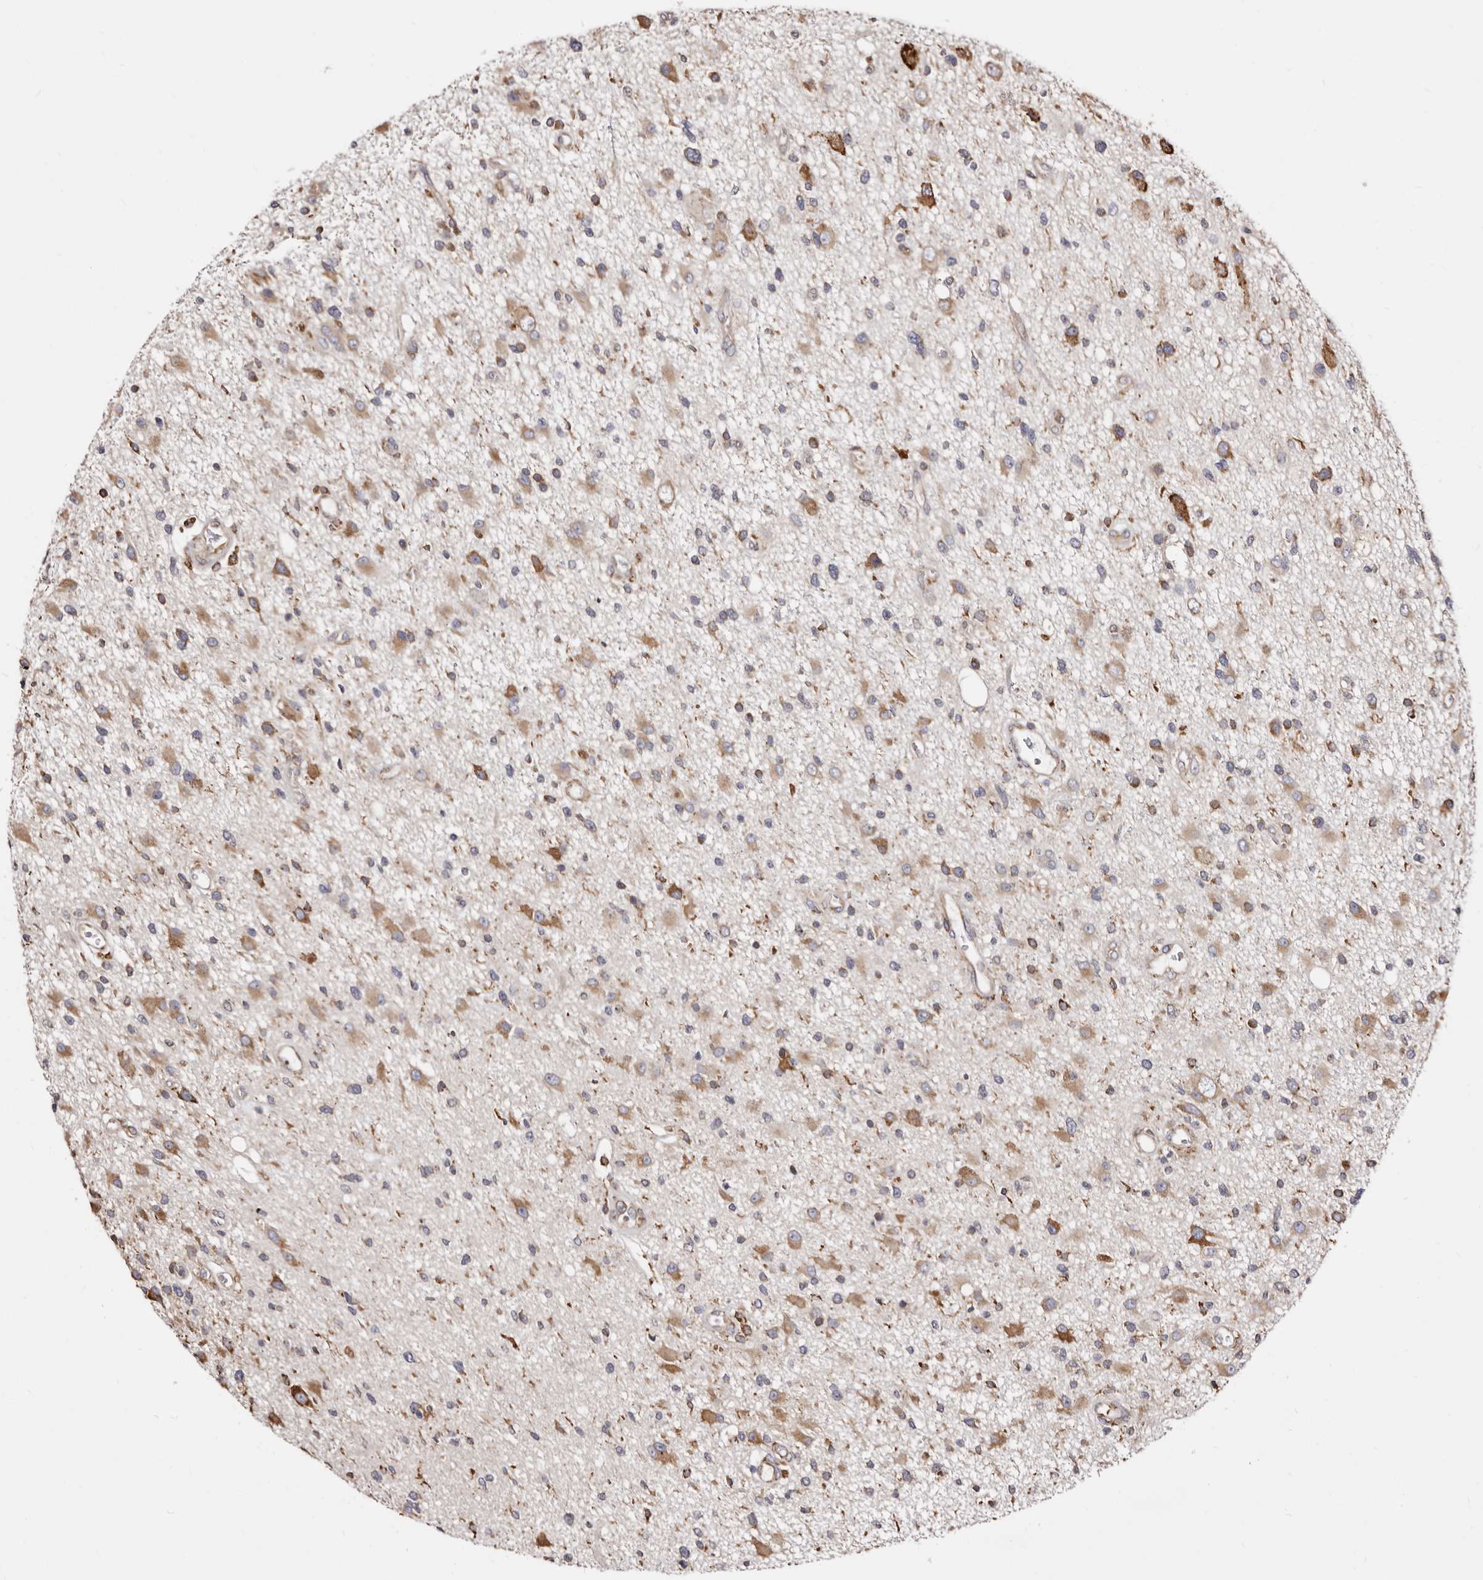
{"staining": {"intensity": "moderate", "quantity": "25%-75%", "location": "cytoplasmic/membranous"}, "tissue": "glioma", "cell_type": "Tumor cells", "image_type": "cancer", "snomed": [{"axis": "morphology", "description": "Glioma, malignant, High grade"}, {"axis": "topography", "description": "Brain"}], "caption": "Human glioma stained for a protein (brown) shows moderate cytoplasmic/membranous positive positivity in approximately 25%-75% of tumor cells.", "gene": "ACBD6", "patient": {"sex": "male", "age": 33}}